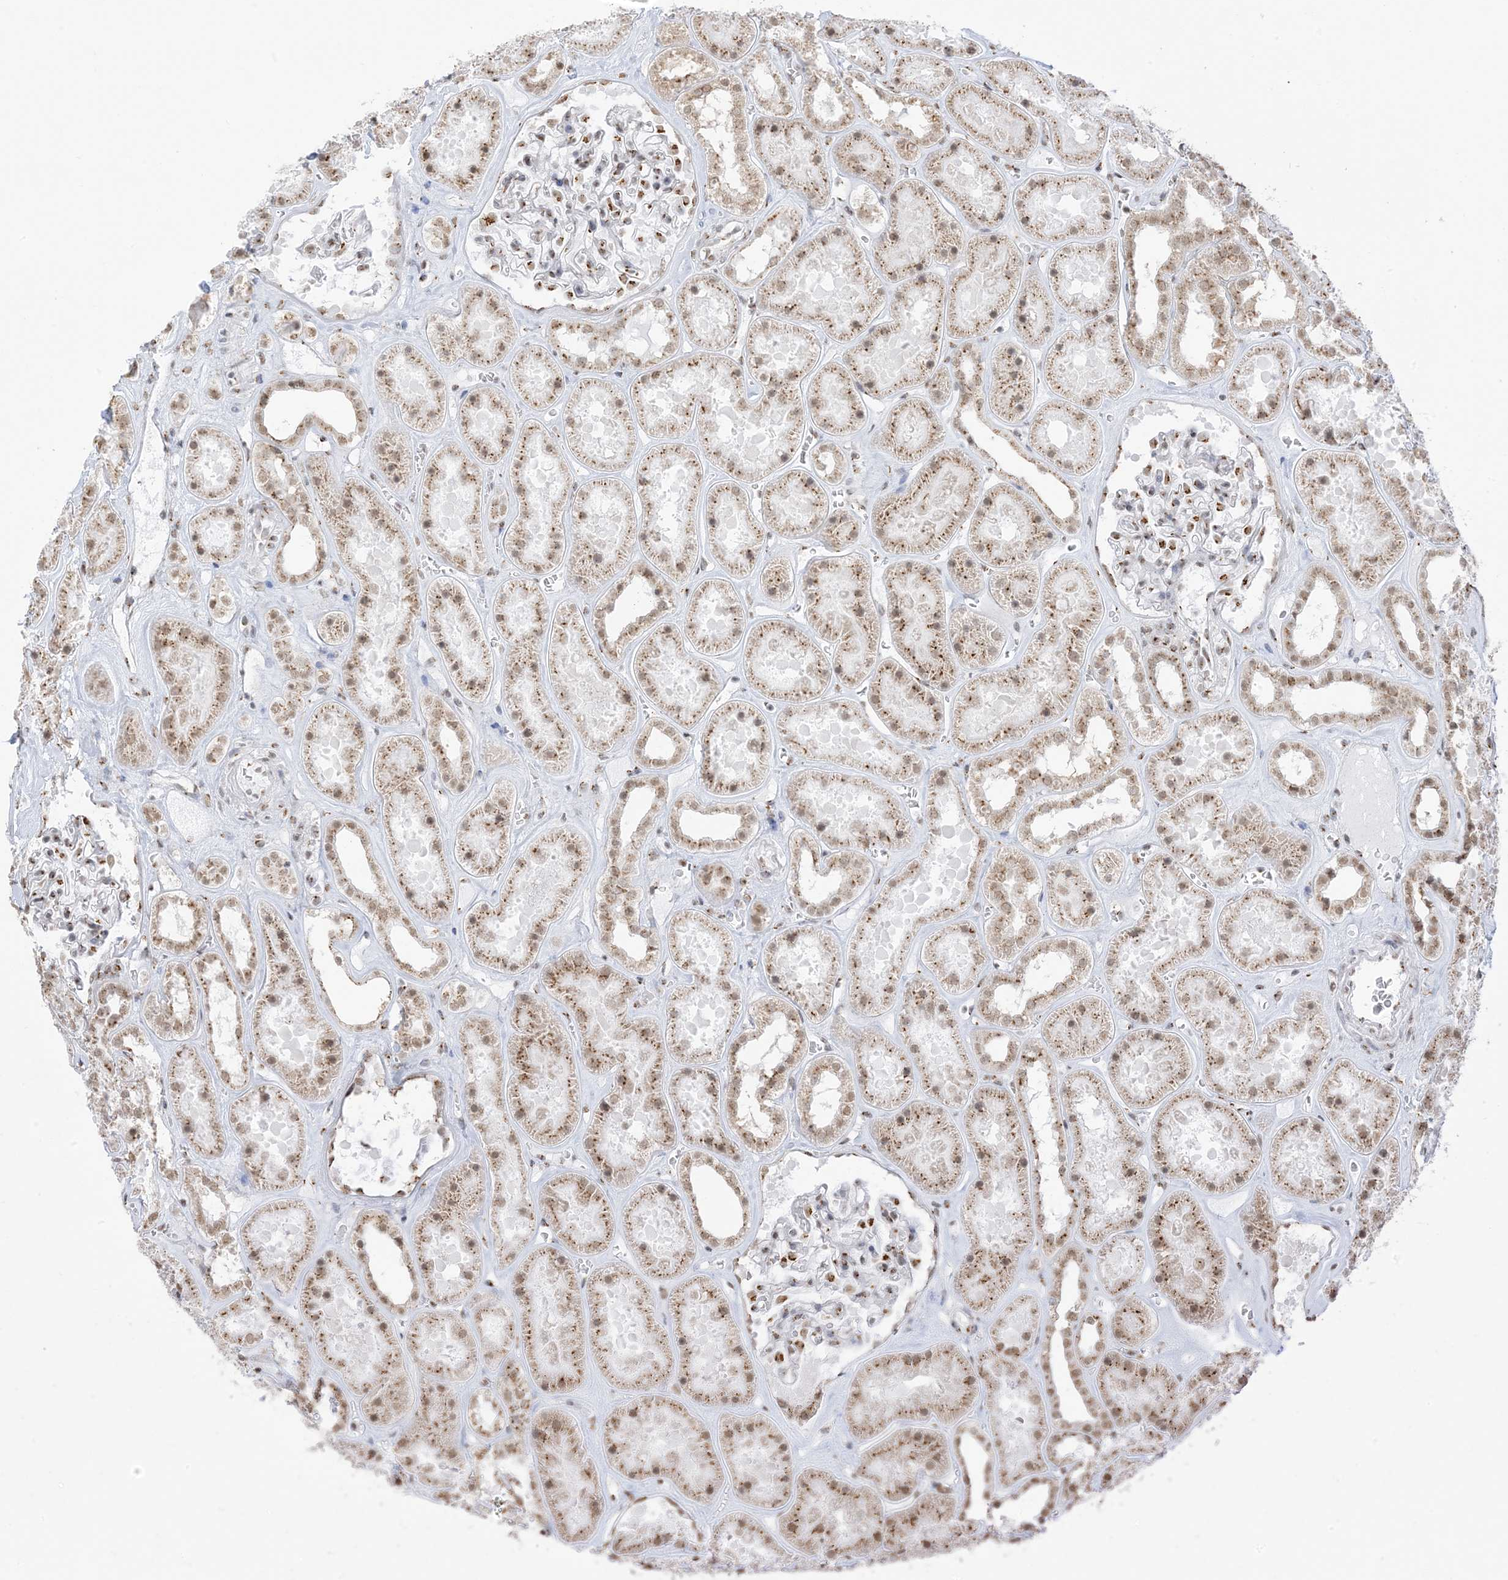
{"staining": {"intensity": "moderate", "quantity": "25%-75%", "location": "cytoplasmic/membranous"}, "tissue": "kidney", "cell_type": "Cells in glomeruli", "image_type": "normal", "snomed": [{"axis": "morphology", "description": "Normal tissue, NOS"}, {"axis": "topography", "description": "Kidney"}], "caption": "Immunohistochemical staining of benign human kidney demonstrates 25%-75% levels of moderate cytoplasmic/membranous protein positivity in approximately 25%-75% of cells in glomeruli. Using DAB (brown) and hematoxylin (blue) stains, captured at high magnification using brightfield microscopy.", "gene": "GPR107", "patient": {"sex": "female", "age": 41}}